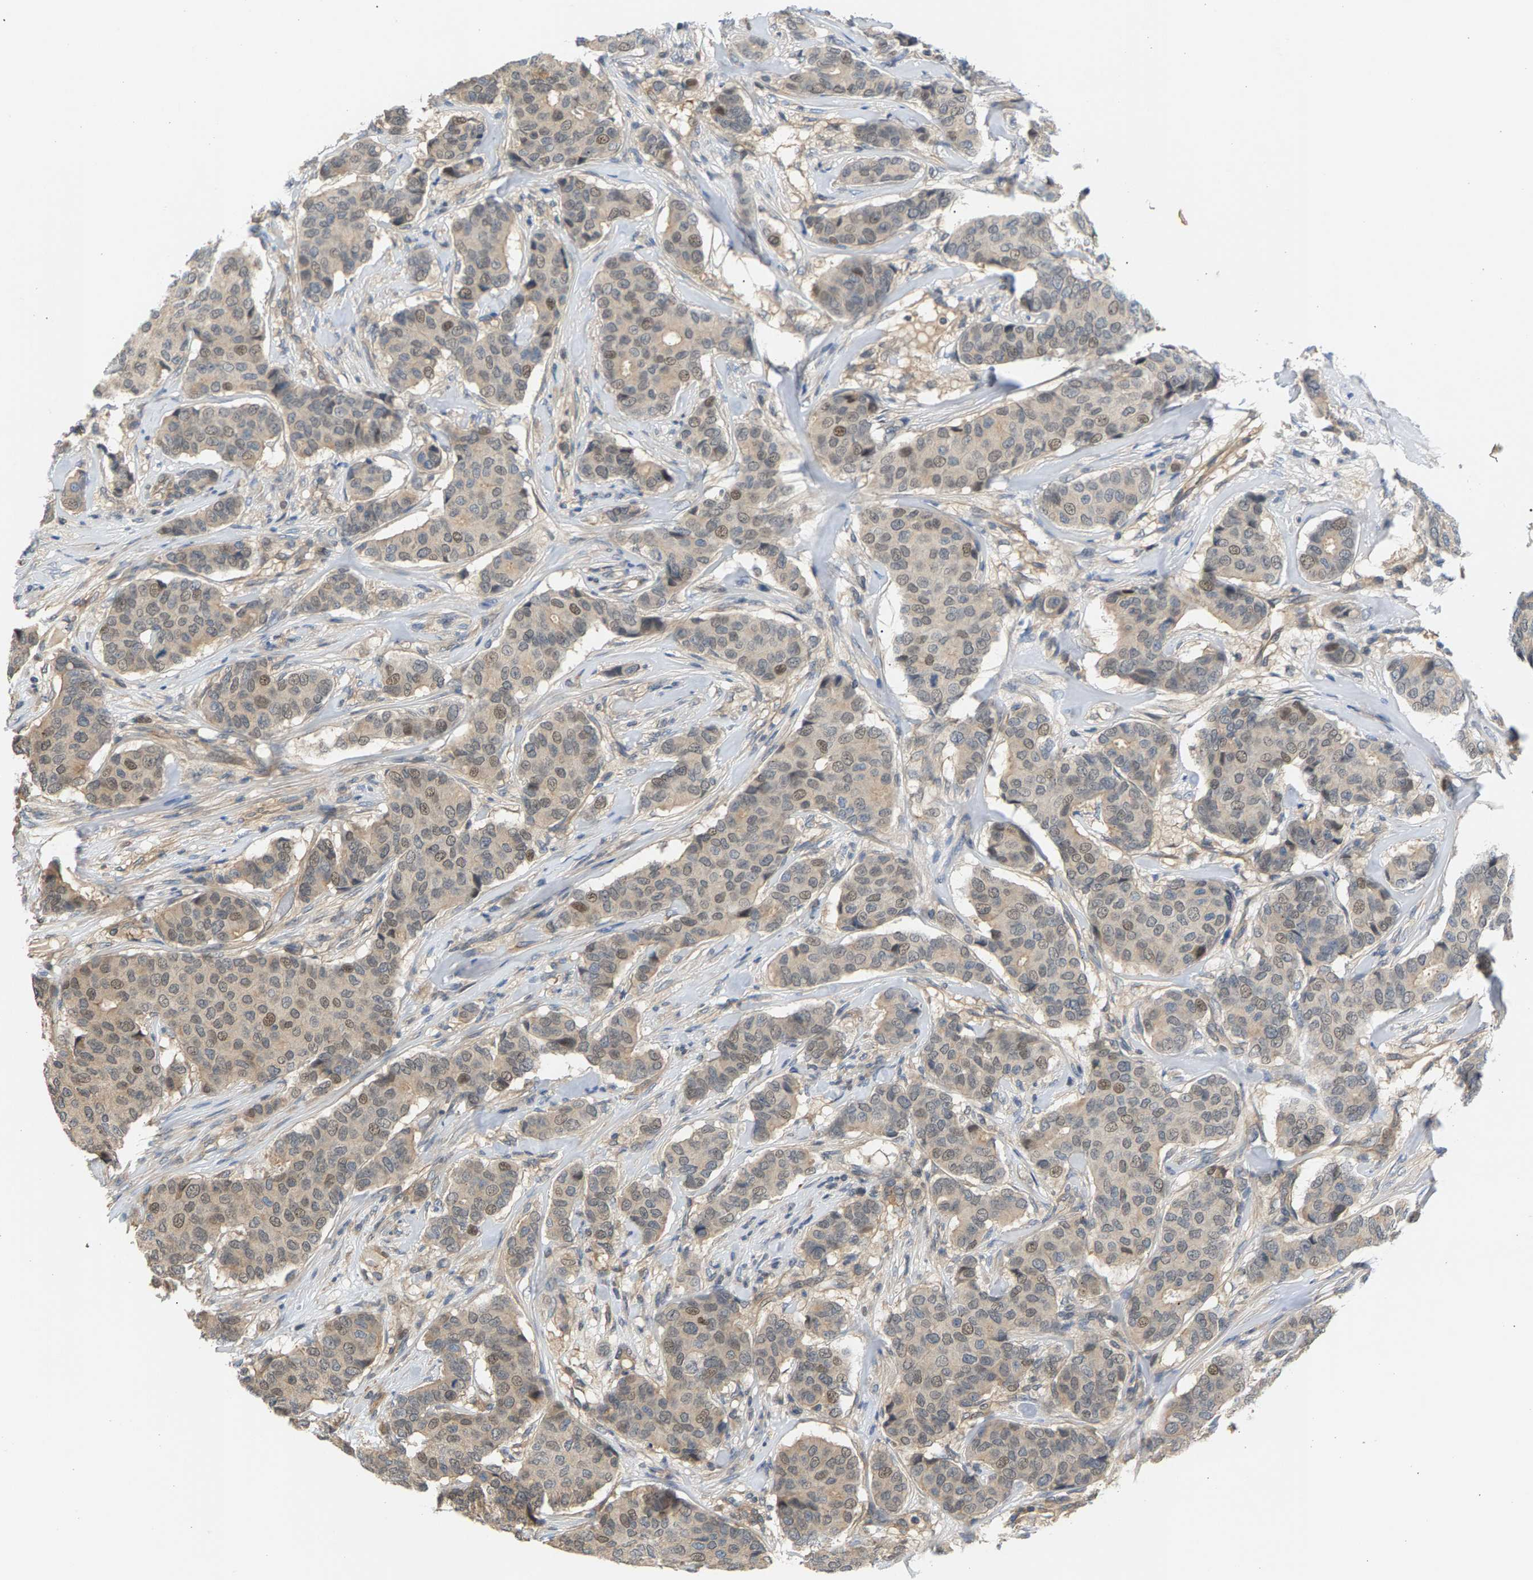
{"staining": {"intensity": "moderate", "quantity": "25%-75%", "location": "nuclear"}, "tissue": "breast cancer", "cell_type": "Tumor cells", "image_type": "cancer", "snomed": [{"axis": "morphology", "description": "Duct carcinoma"}, {"axis": "topography", "description": "Breast"}], "caption": "DAB immunohistochemical staining of breast intraductal carcinoma demonstrates moderate nuclear protein staining in approximately 25%-75% of tumor cells.", "gene": "KRTAP27-1", "patient": {"sex": "female", "age": 75}}